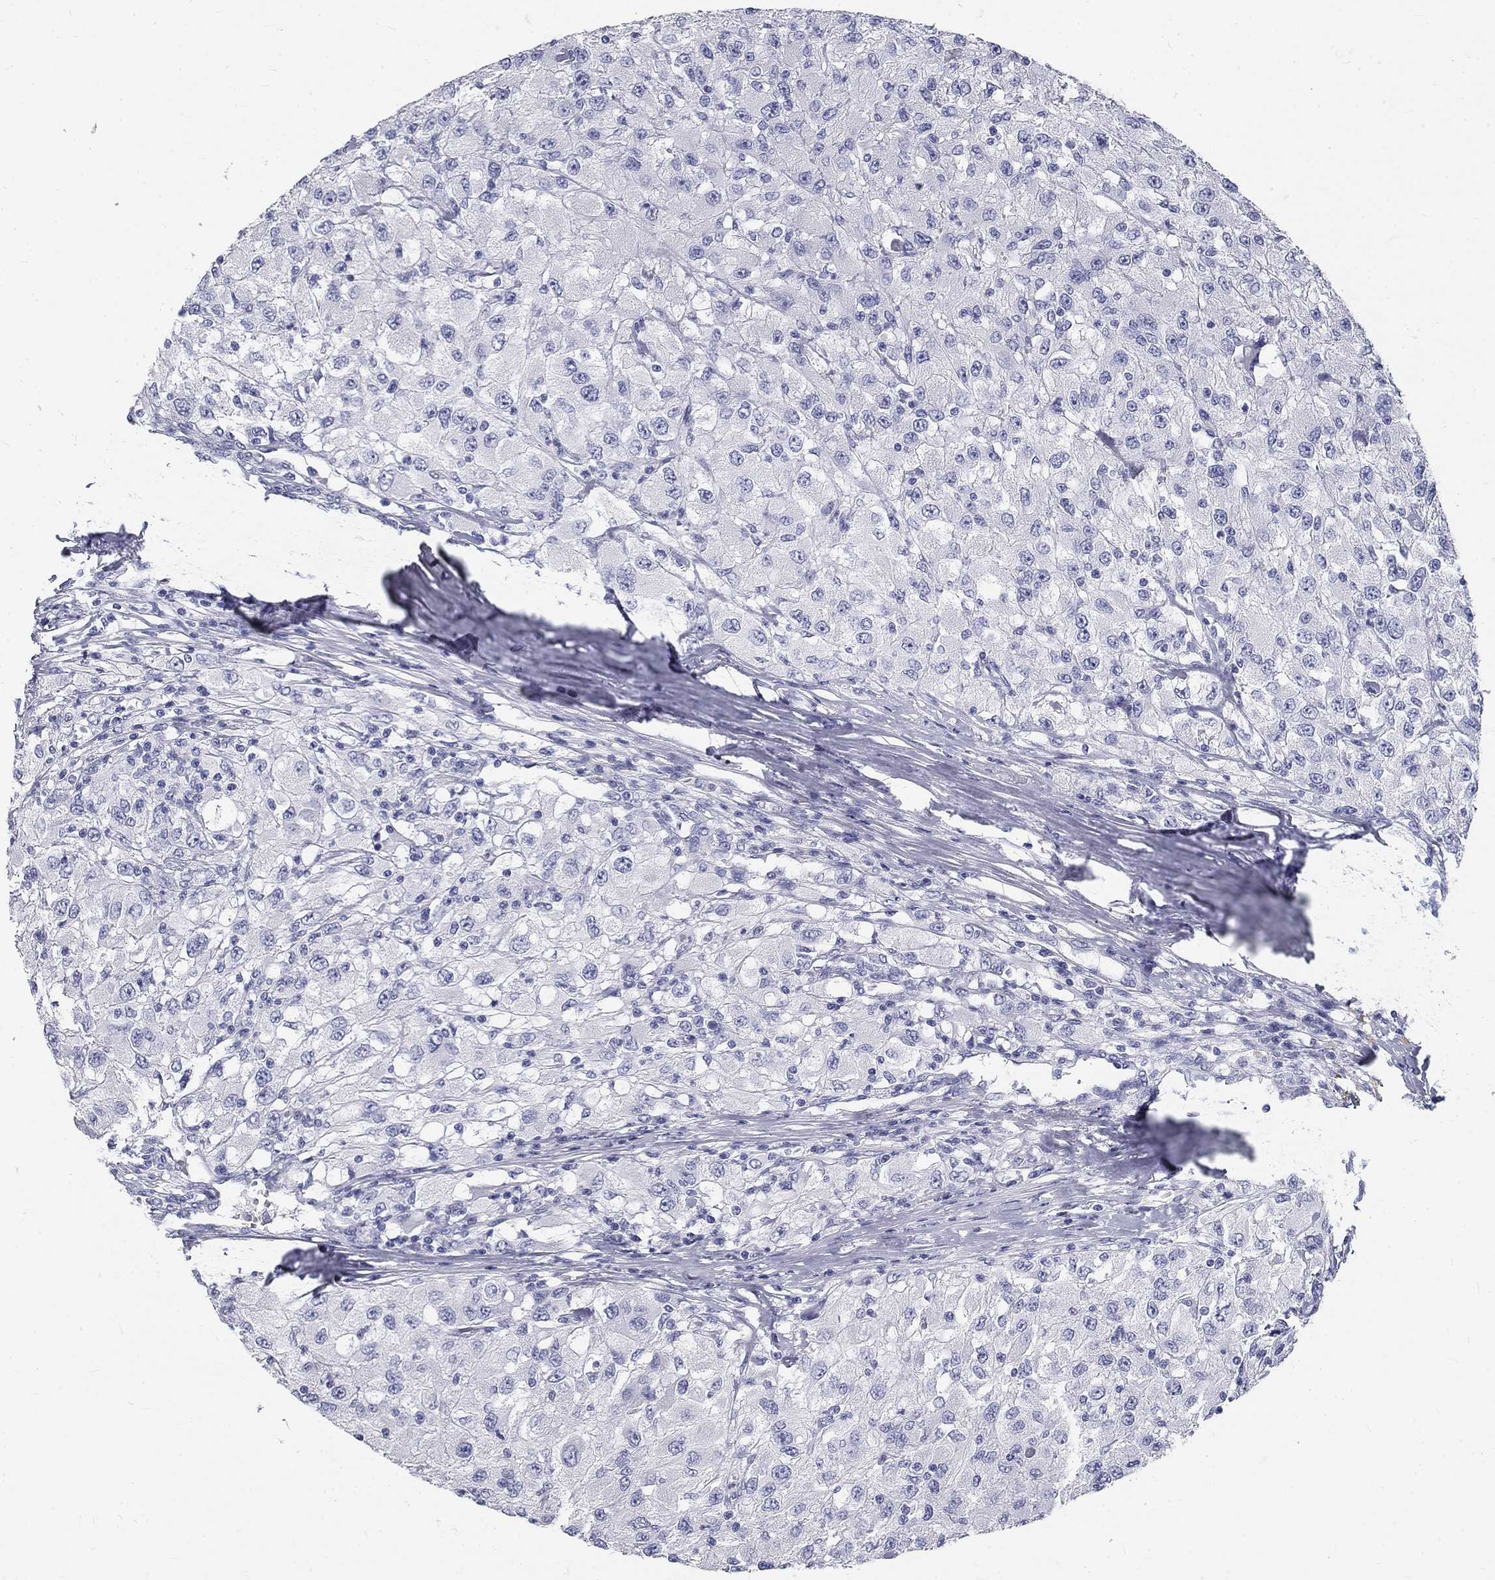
{"staining": {"intensity": "negative", "quantity": "none", "location": "none"}, "tissue": "renal cancer", "cell_type": "Tumor cells", "image_type": "cancer", "snomed": [{"axis": "morphology", "description": "Adenocarcinoma, NOS"}, {"axis": "topography", "description": "Kidney"}], "caption": "Tumor cells are negative for protein expression in human adenocarcinoma (renal). The staining is performed using DAB brown chromogen with nuclei counter-stained in using hematoxylin.", "gene": "GALNTL5", "patient": {"sex": "female", "age": 67}}